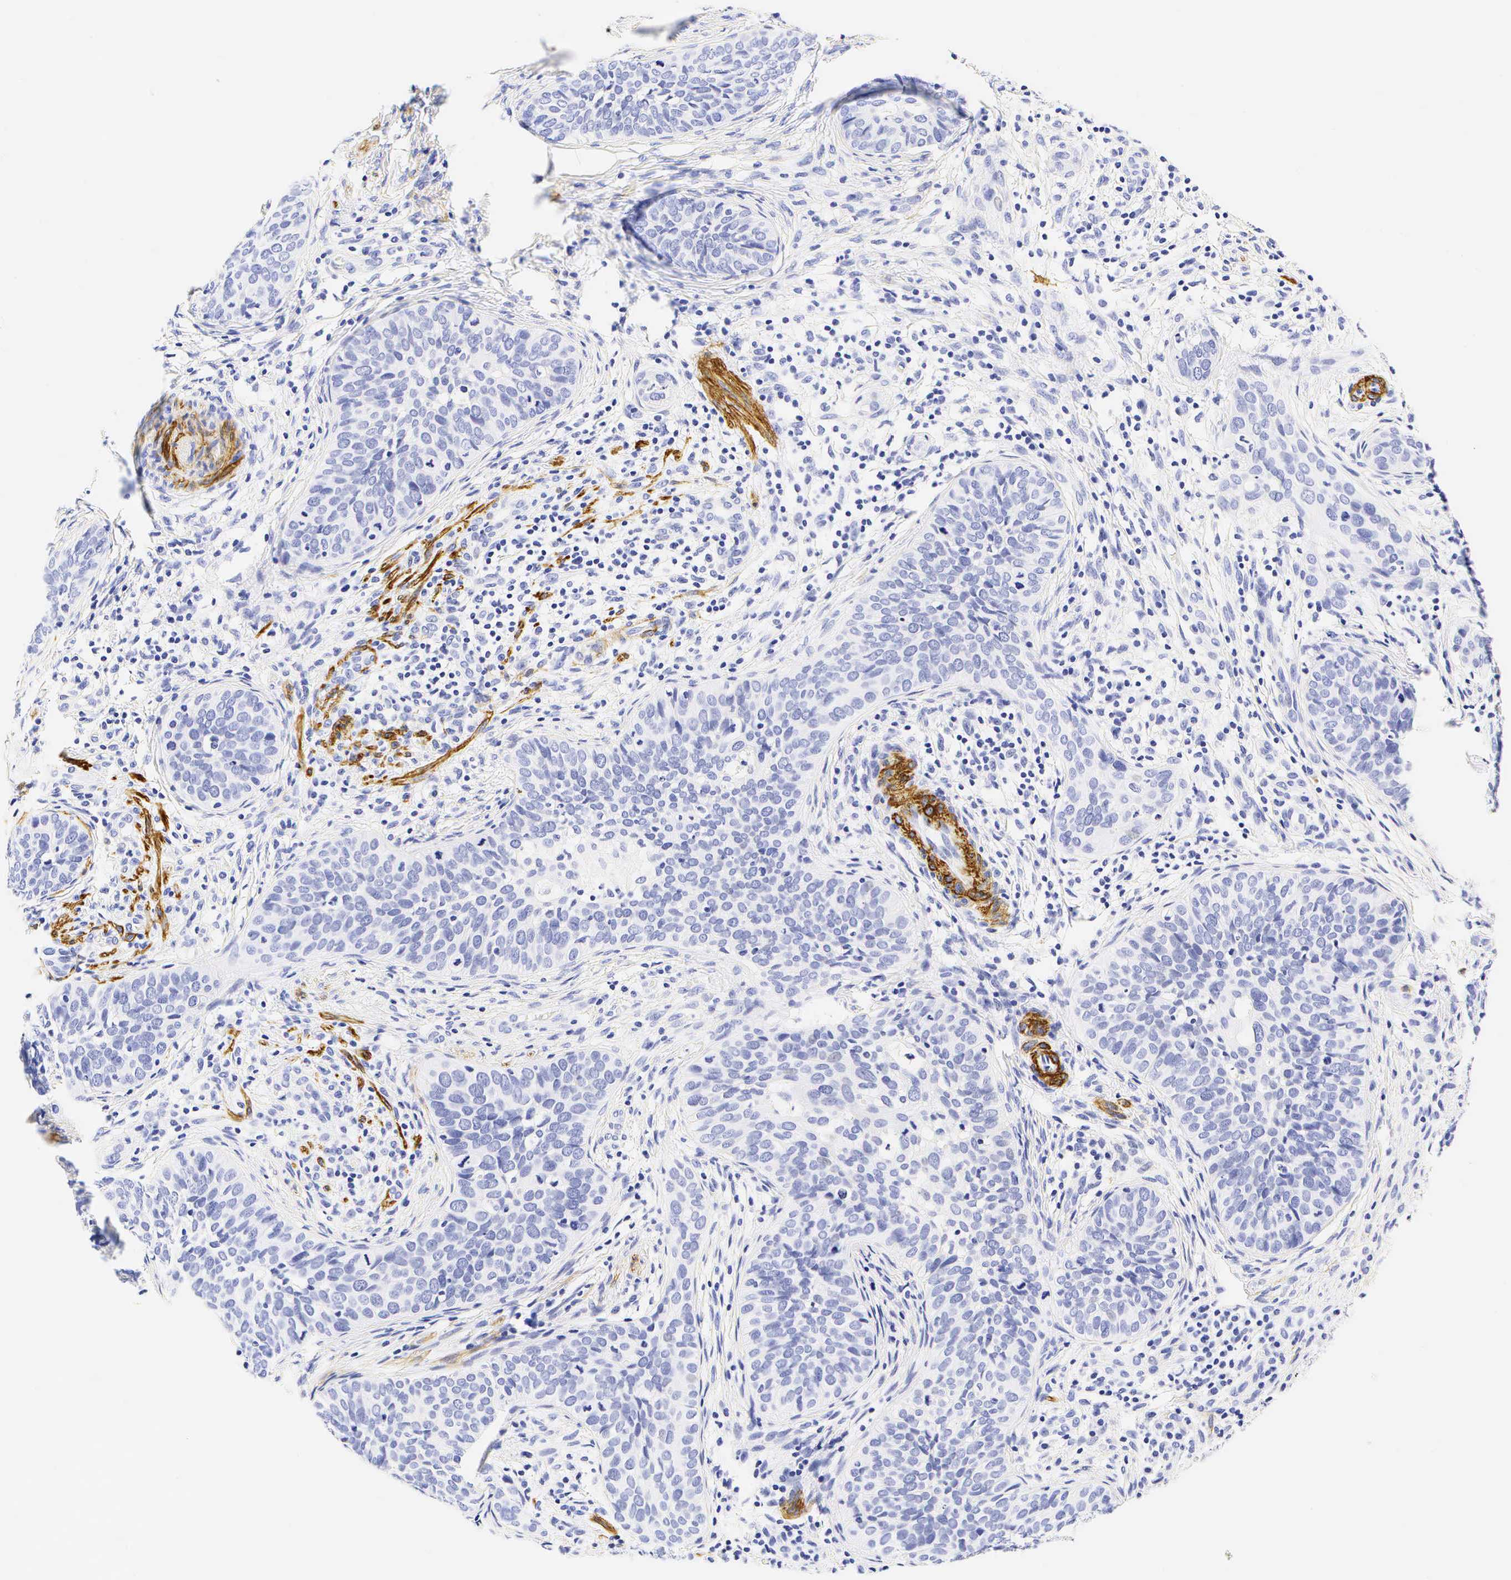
{"staining": {"intensity": "negative", "quantity": "none", "location": "none"}, "tissue": "cervical cancer", "cell_type": "Tumor cells", "image_type": "cancer", "snomed": [{"axis": "morphology", "description": "Squamous cell carcinoma, NOS"}, {"axis": "topography", "description": "Cervix"}], "caption": "Immunohistochemistry photomicrograph of human cervical squamous cell carcinoma stained for a protein (brown), which displays no positivity in tumor cells. Nuclei are stained in blue.", "gene": "CALD1", "patient": {"sex": "female", "age": 31}}